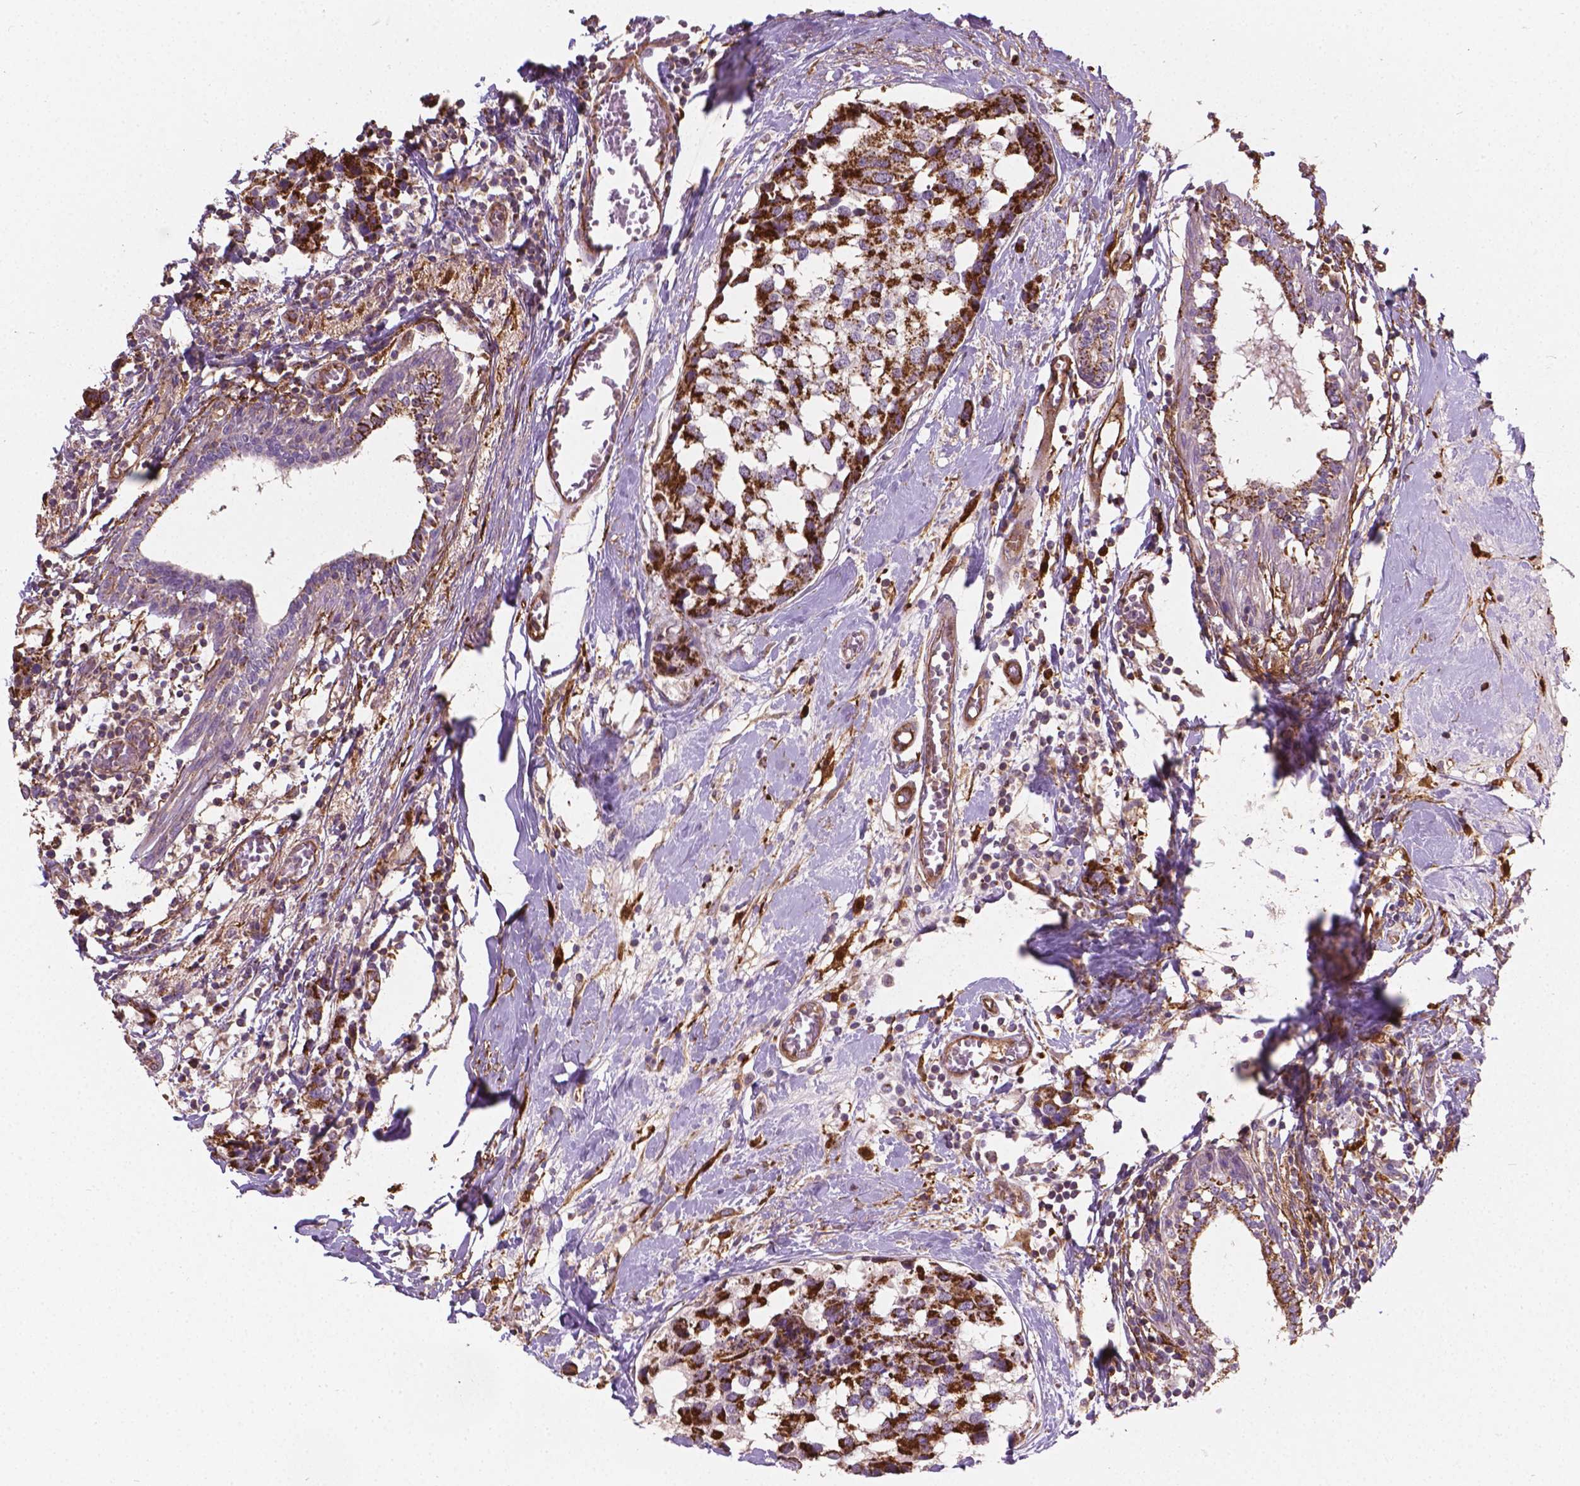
{"staining": {"intensity": "strong", "quantity": ">75%", "location": "cytoplasmic/membranous"}, "tissue": "breast cancer", "cell_type": "Tumor cells", "image_type": "cancer", "snomed": [{"axis": "morphology", "description": "Lobular carcinoma"}, {"axis": "topography", "description": "Breast"}], "caption": "There is high levels of strong cytoplasmic/membranous positivity in tumor cells of breast lobular carcinoma, as demonstrated by immunohistochemical staining (brown color).", "gene": "TCAF1", "patient": {"sex": "female", "age": 59}}